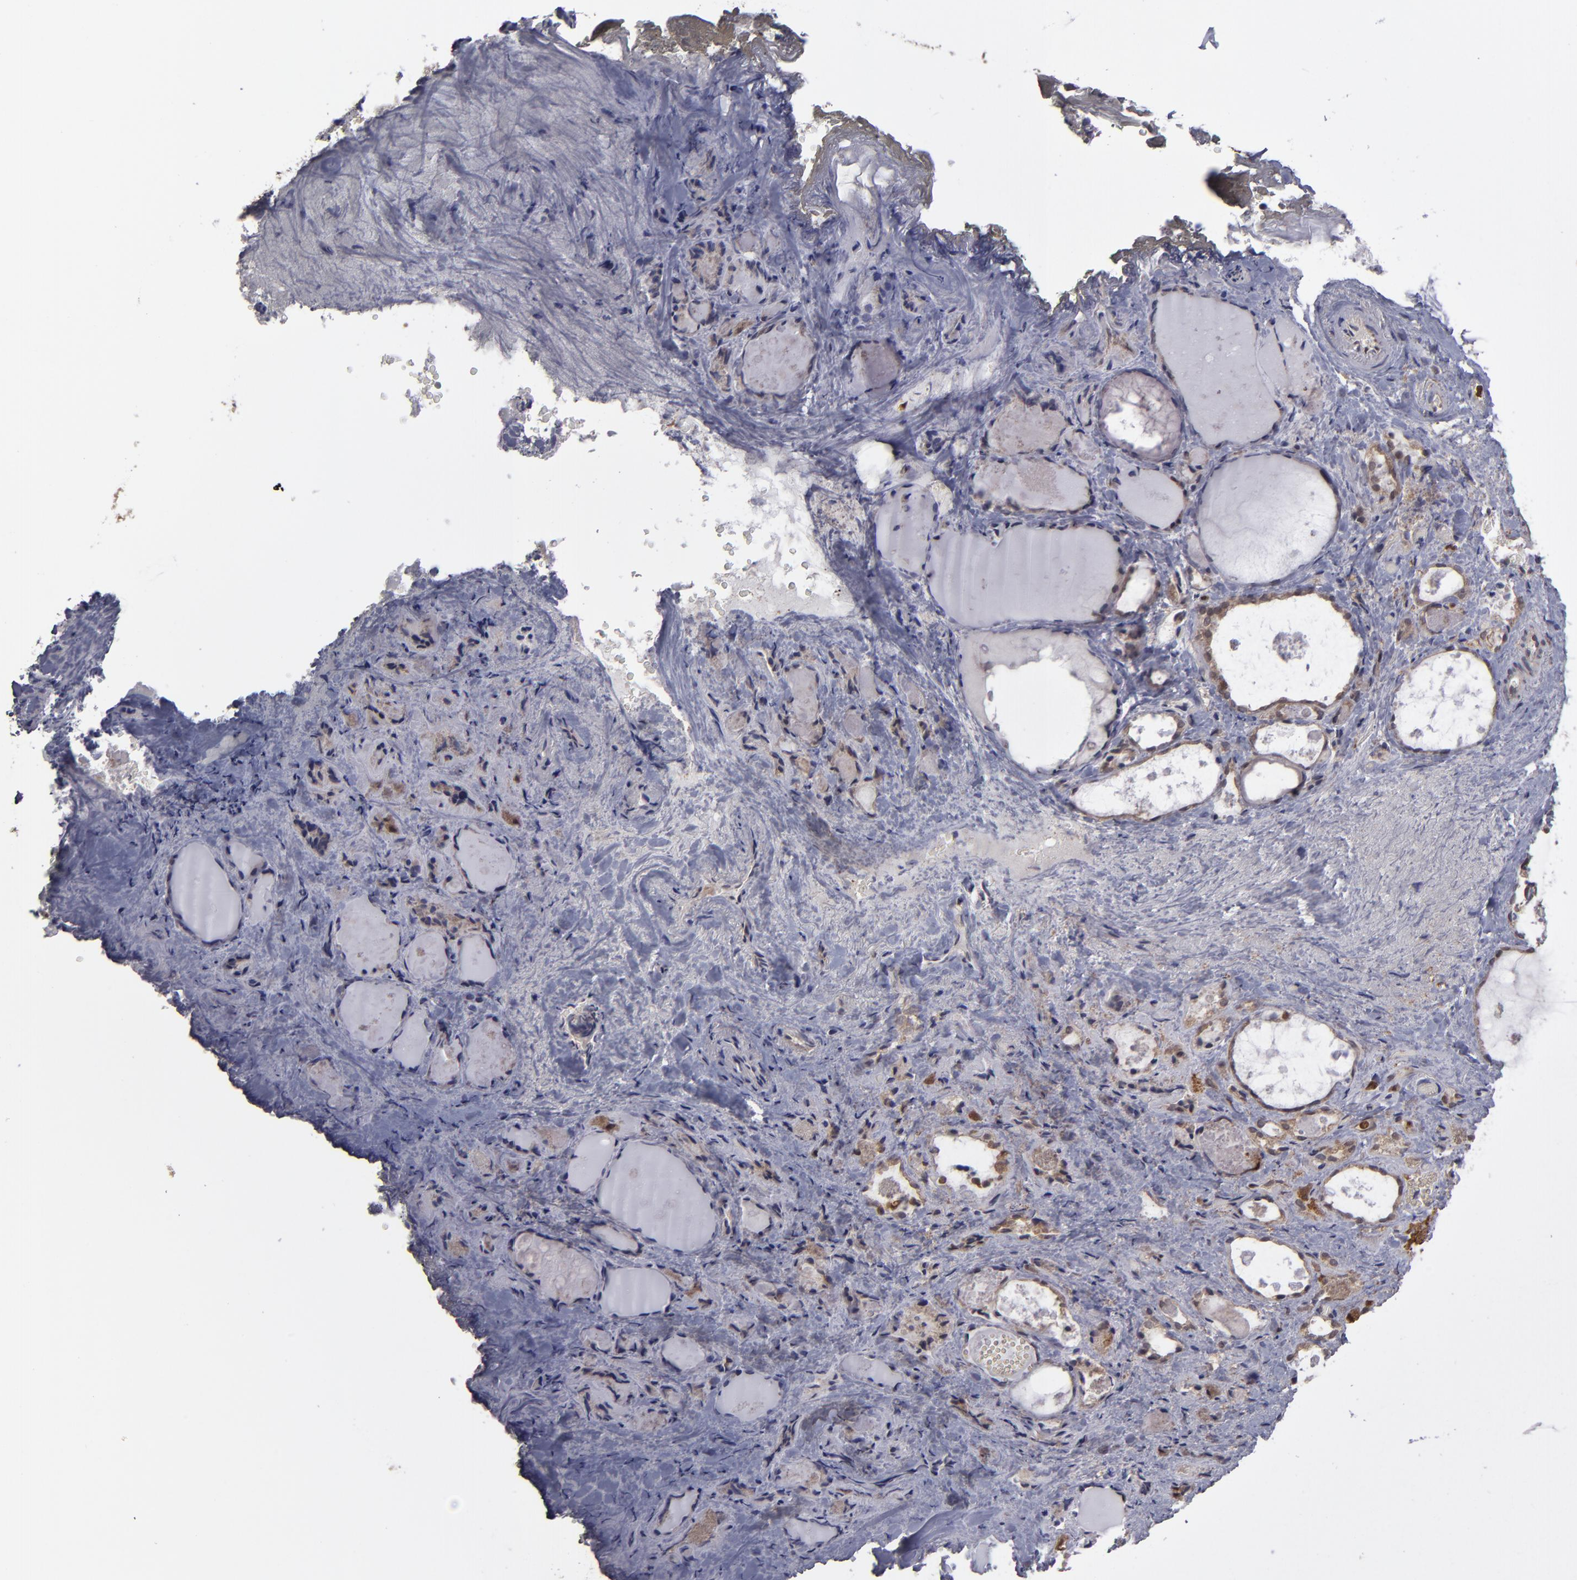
{"staining": {"intensity": "moderate", "quantity": "25%-75%", "location": "cytoplasmic/membranous,nuclear"}, "tissue": "thyroid gland", "cell_type": "Glandular cells", "image_type": "normal", "snomed": [{"axis": "morphology", "description": "Normal tissue, NOS"}, {"axis": "topography", "description": "Thyroid gland"}], "caption": "DAB (3,3'-diaminobenzidine) immunohistochemical staining of unremarkable human thyroid gland demonstrates moderate cytoplasmic/membranous,nuclear protein expression in about 25%-75% of glandular cells.", "gene": "GRB2", "patient": {"sex": "female", "age": 75}}